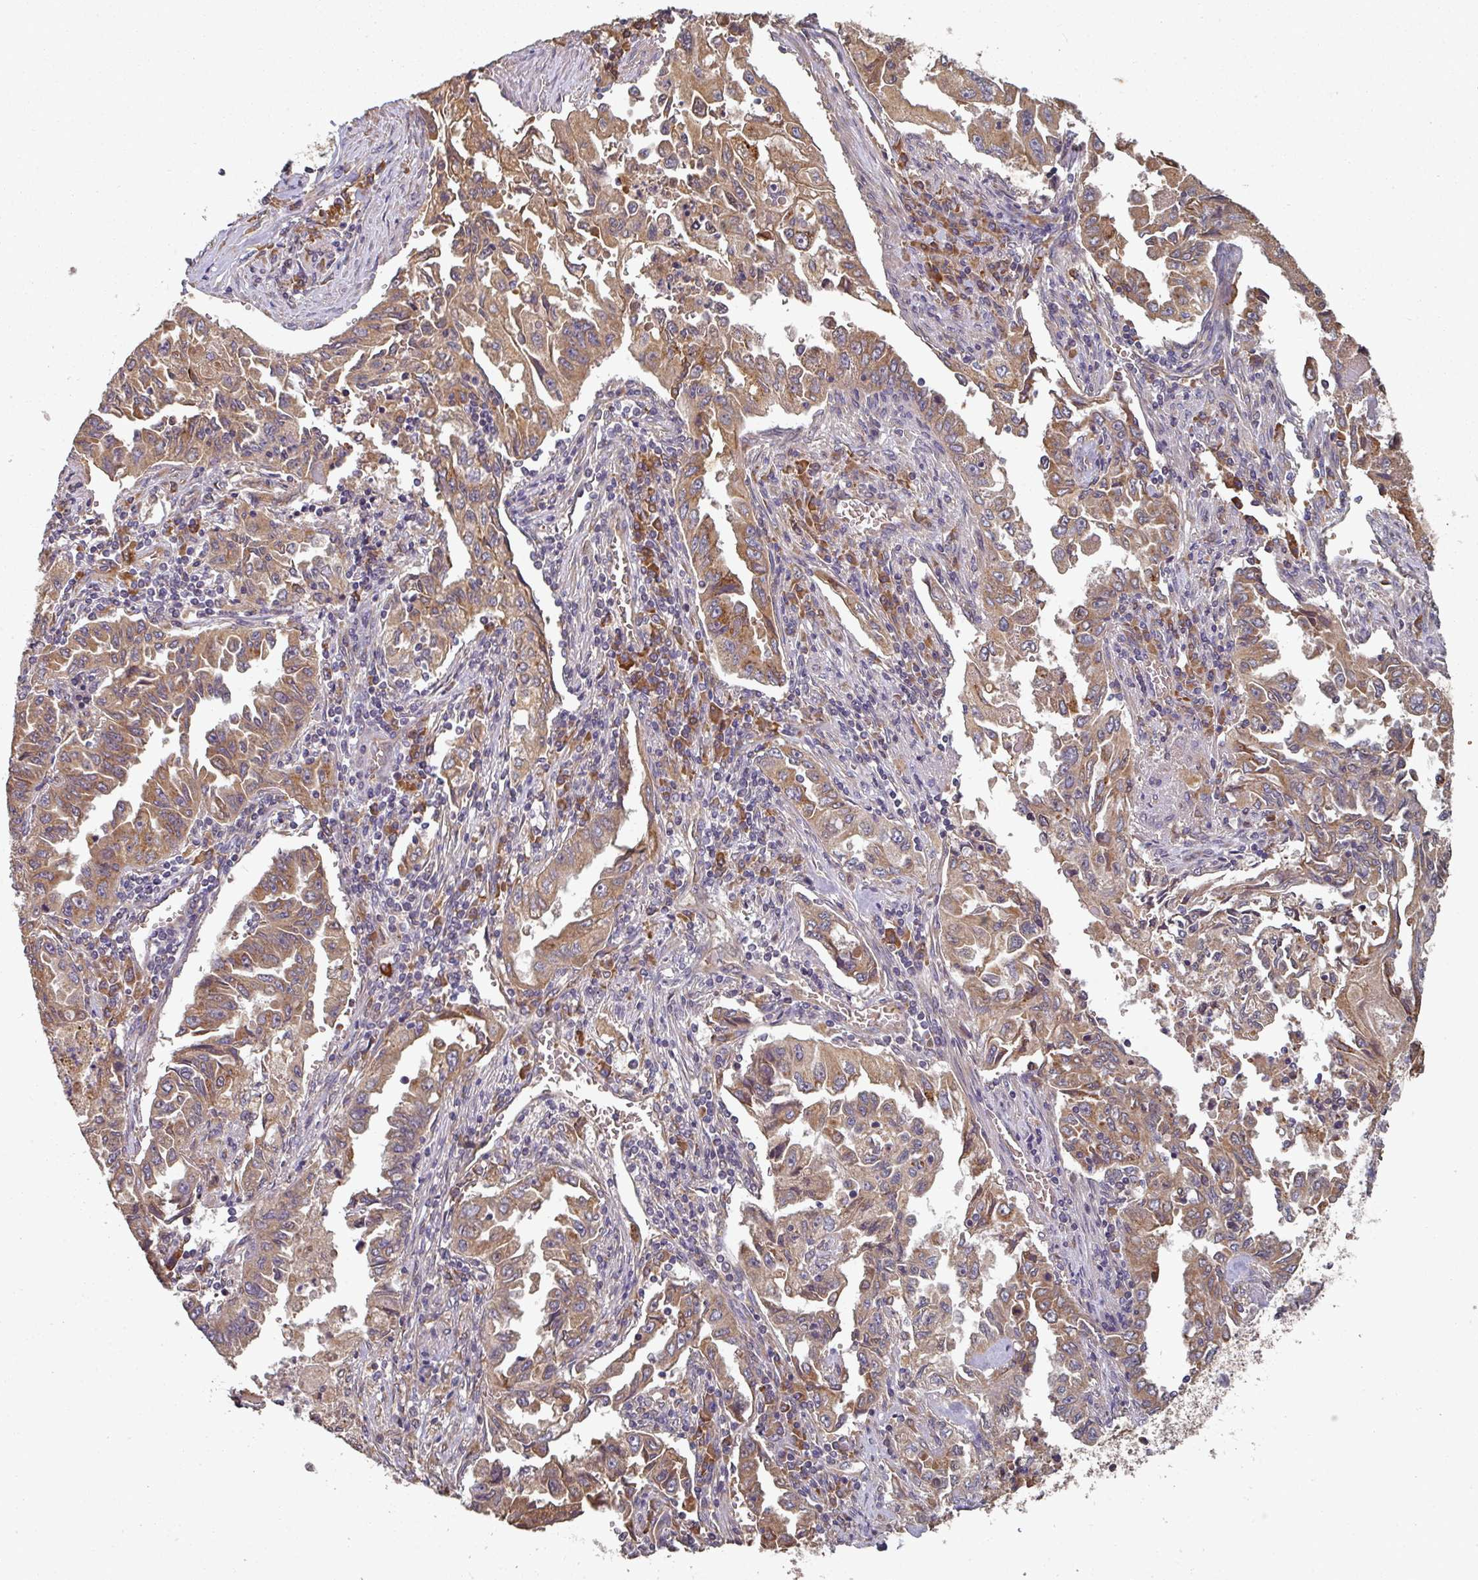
{"staining": {"intensity": "moderate", "quantity": ">75%", "location": "cytoplasmic/membranous"}, "tissue": "lung cancer", "cell_type": "Tumor cells", "image_type": "cancer", "snomed": [{"axis": "morphology", "description": "Adenocarcinoma, NOS"}, {"axis": "topography", "description": "Lung"}], "caption": "The image shows staining of lung cancer, revealing moderate cytoplasmic/membranous protein positivity (brown color) within tumor cells.", "gene": "EDEM2", "patient": {"sex": "female", "age": 51}}